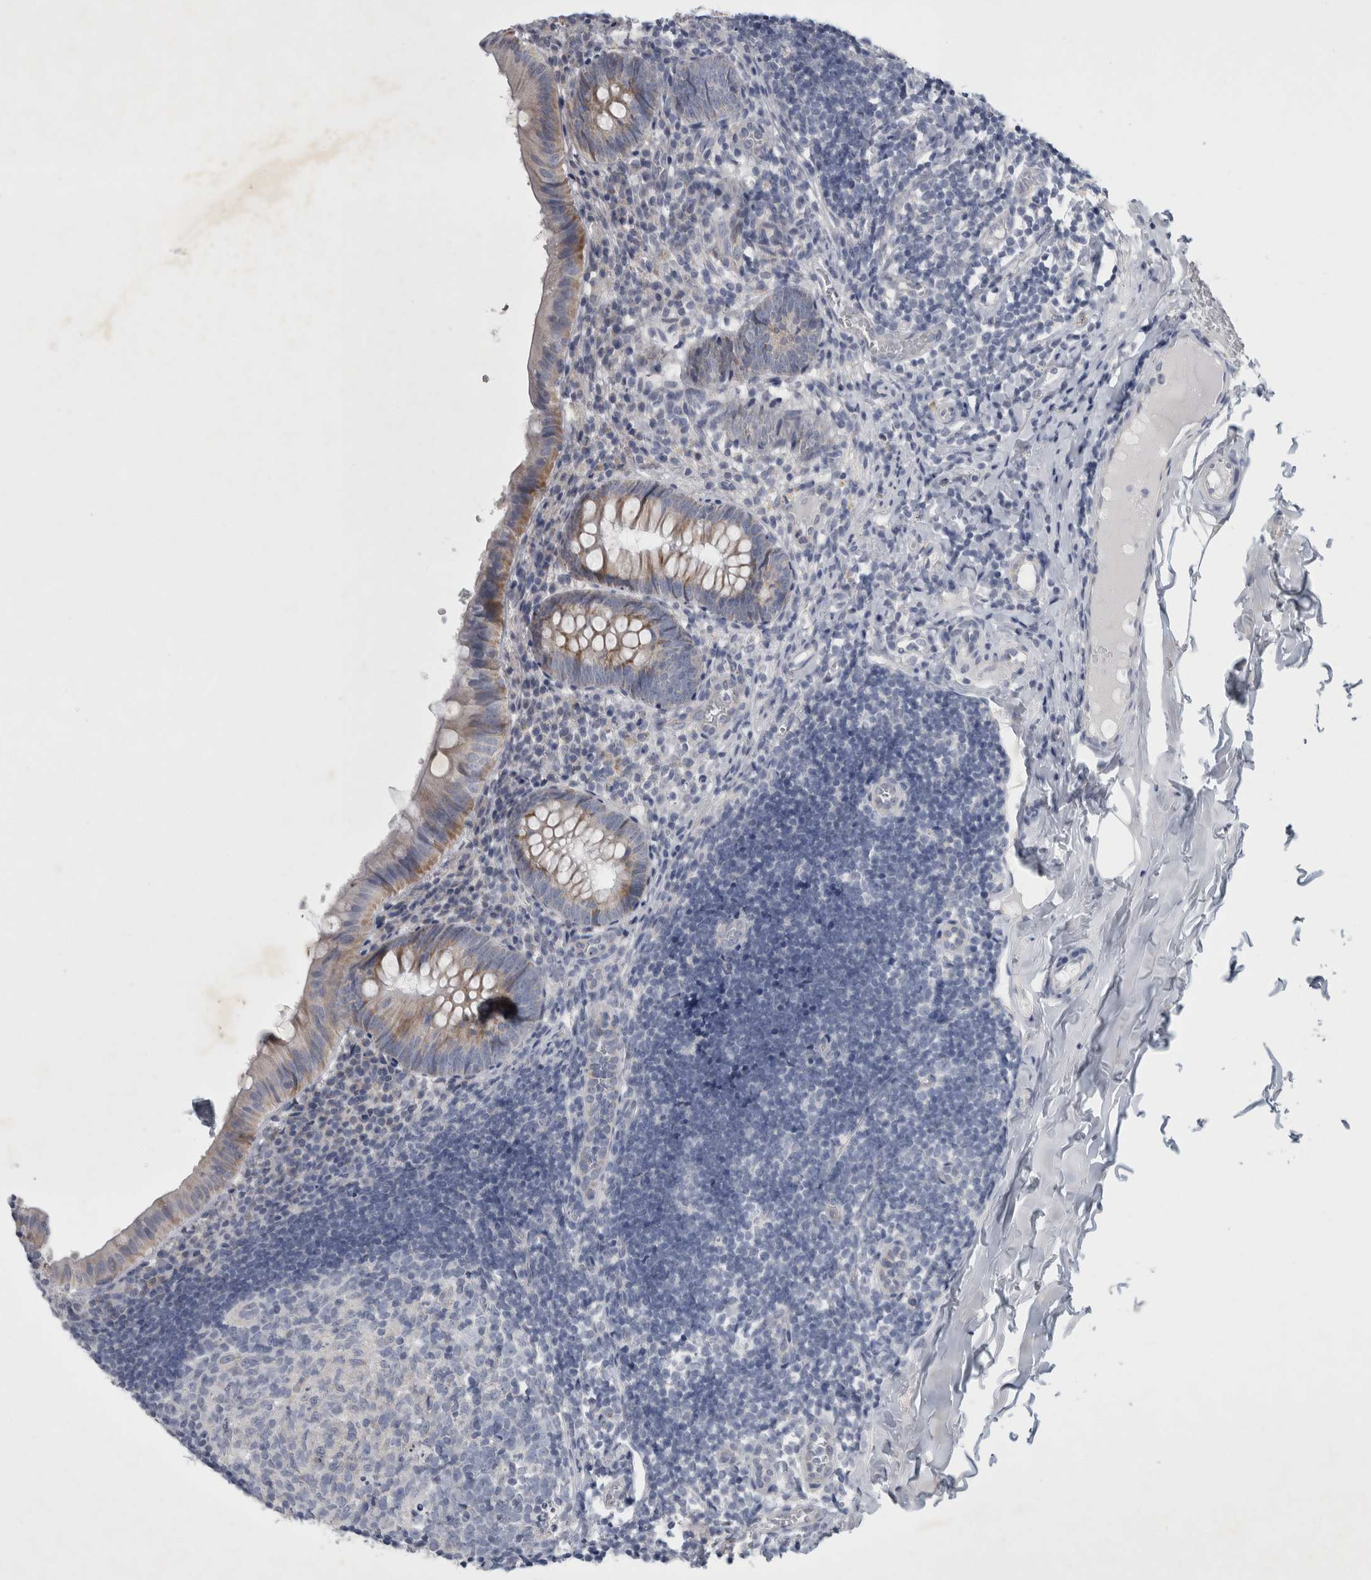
{"staining": {"intensity": "moderate", "quantity": "<25%", "location": "cytoplasmic/membranous"}, "tissue": "appendix", "cell_type": "Glandular cells", "image_type": "normal", "snomed": [{"axis": "morphology", "description": "Normal tissue, NOS"}, {"axis": "topography", "description": "Appendix"}], "caption": "IHC staining of normal appendix, which displays low levels of moderate cytoplasmic/membranous expression in approximately <25% of glandular cells indicating moderate cytoplasmic/membranous protein staining. The staining was performed using DAB (3,3'-diaminobenzidine) (brown) for protein detection and nuclei were counterstained in hematoxylin (blue).", "gene": "FXYD7", "patient": {"sex": "male", "age": 8}}